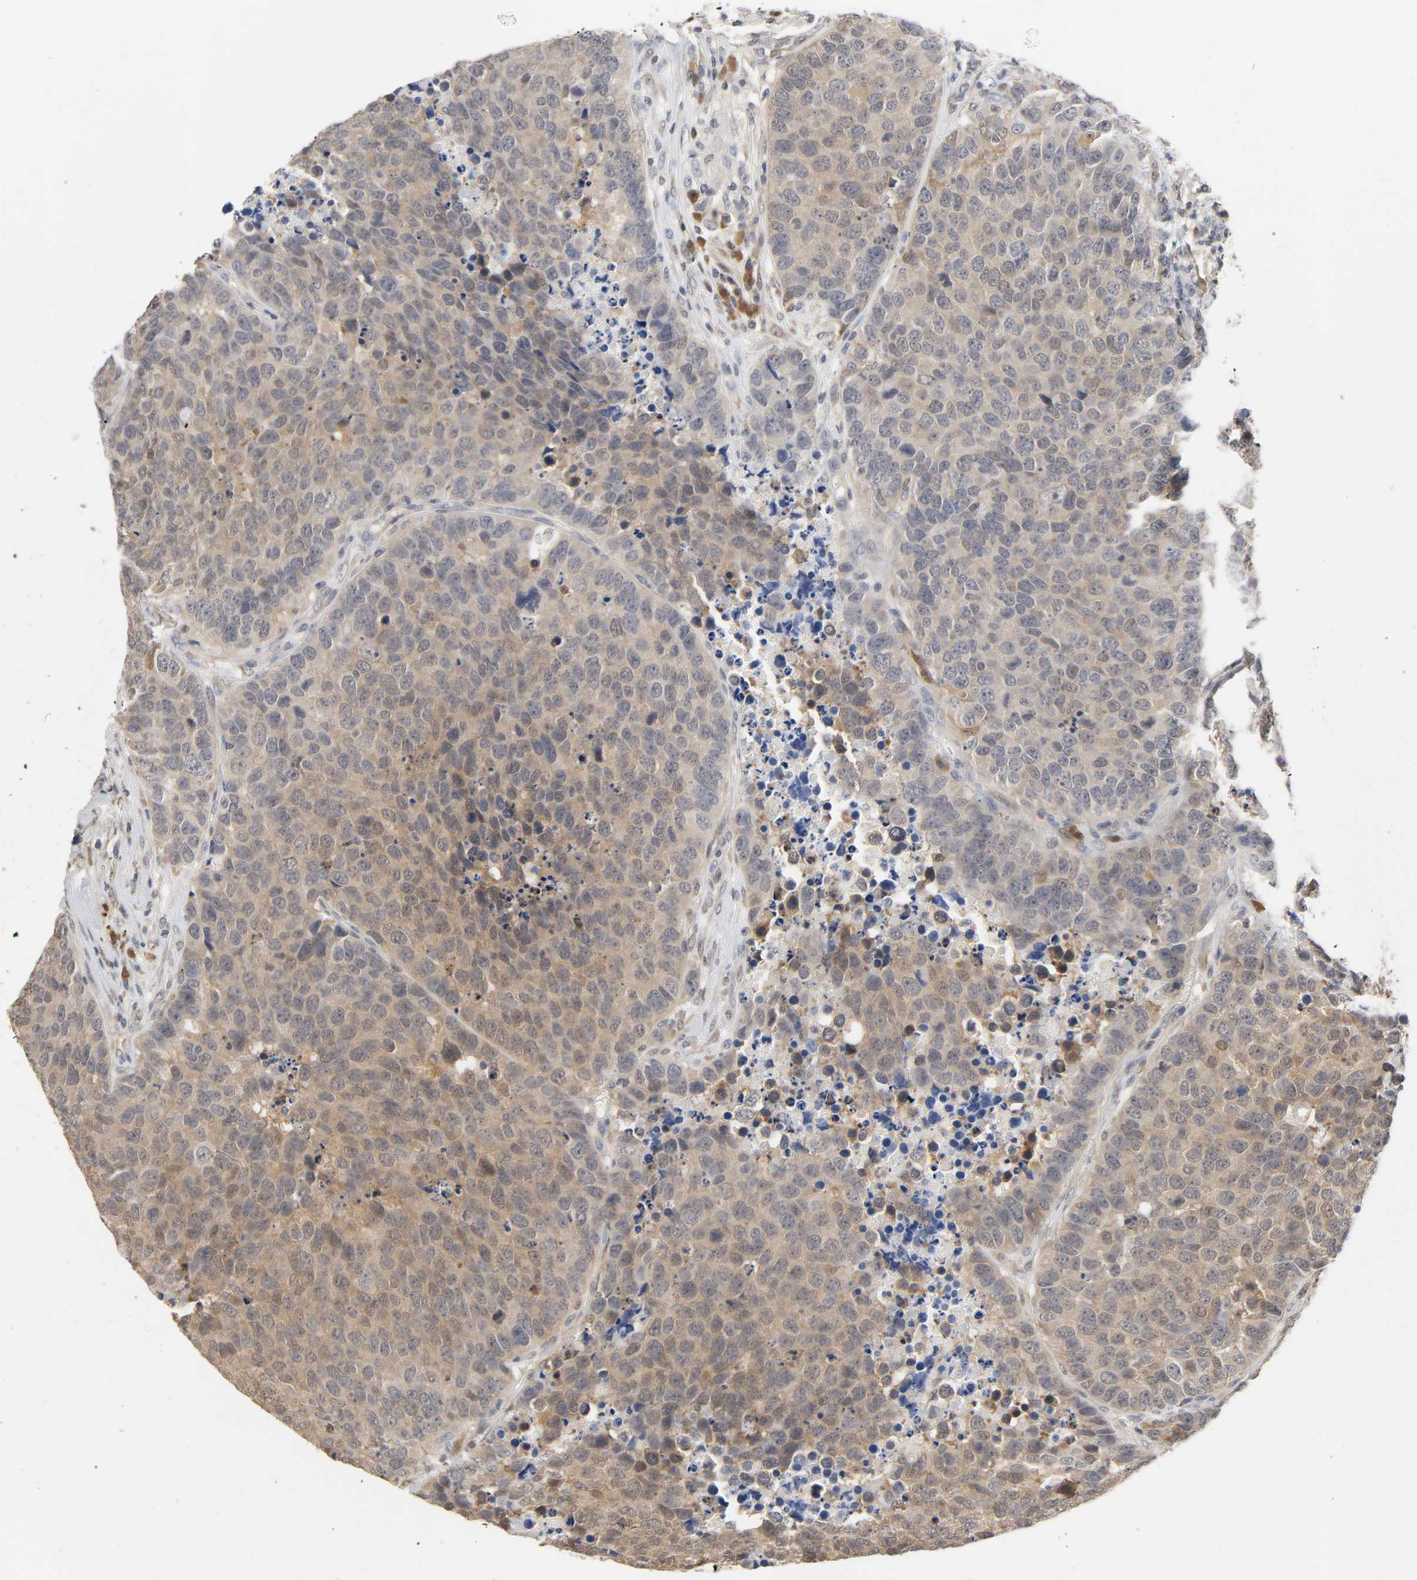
{"staining": {"intensity": "moderate", "quantity": ">75%", "location": "cytoplasmic/membranous"}, "tissue": "carcinoid", "cell_type": "Tumor cells", "image_type": "cancer", "snomed": [{"axis": "morphology", "description": "Carcinoid, malignant, NOS"}, {"axis": "topography", "description": "Lung"}], "caption": "Malignant carcinoid was stained to show a protein in brown. There is medium levels of moderate cytoplasmic/membranous expression in about >75% of tumor cells.", "gene": "MIF", "patient": {"sex": "male", "age": 60}}